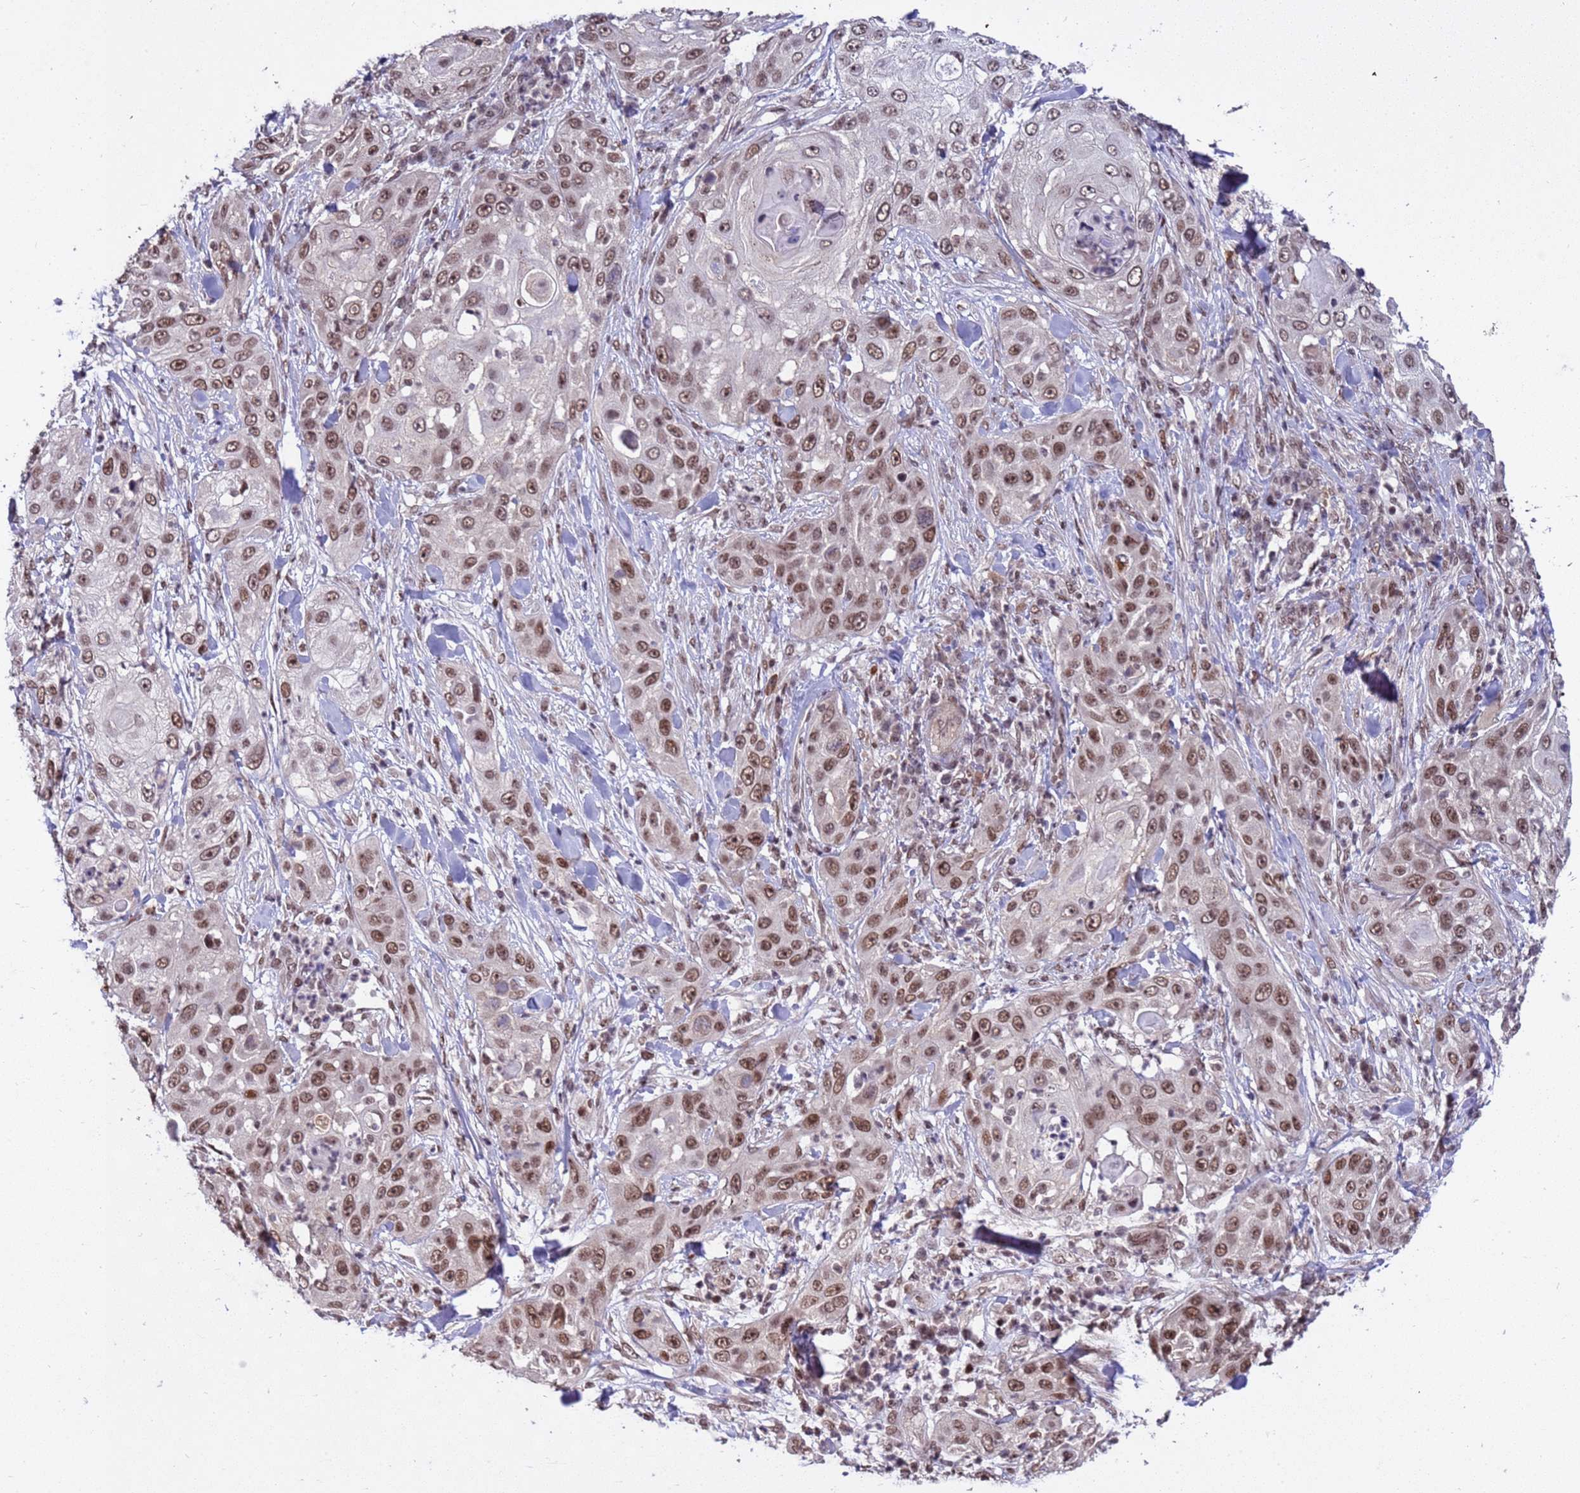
{"staining": {"intensity": "moderate", "quantity": ">75%", "location": "nuclear"}, "tissue": "skin cancer", "cell_type": "Tumor cells", "image_type": "cancer", "snomed": [{"axis": "morphology", "description": "Squamous cell carcinoma, NOS"}, {"axis": "topography", "description": "Skin"}], "caption": "A brown stain shows moderate nuclear expression of a protein in human skin cancer (squamous cell carcinoma) tumor cells. Immunohistochemistry (ihc) stains the protein in brown and the nuclei are stained blue.", "gene": "PPM1H", "patient": {"sex": "female", "age": 44}}